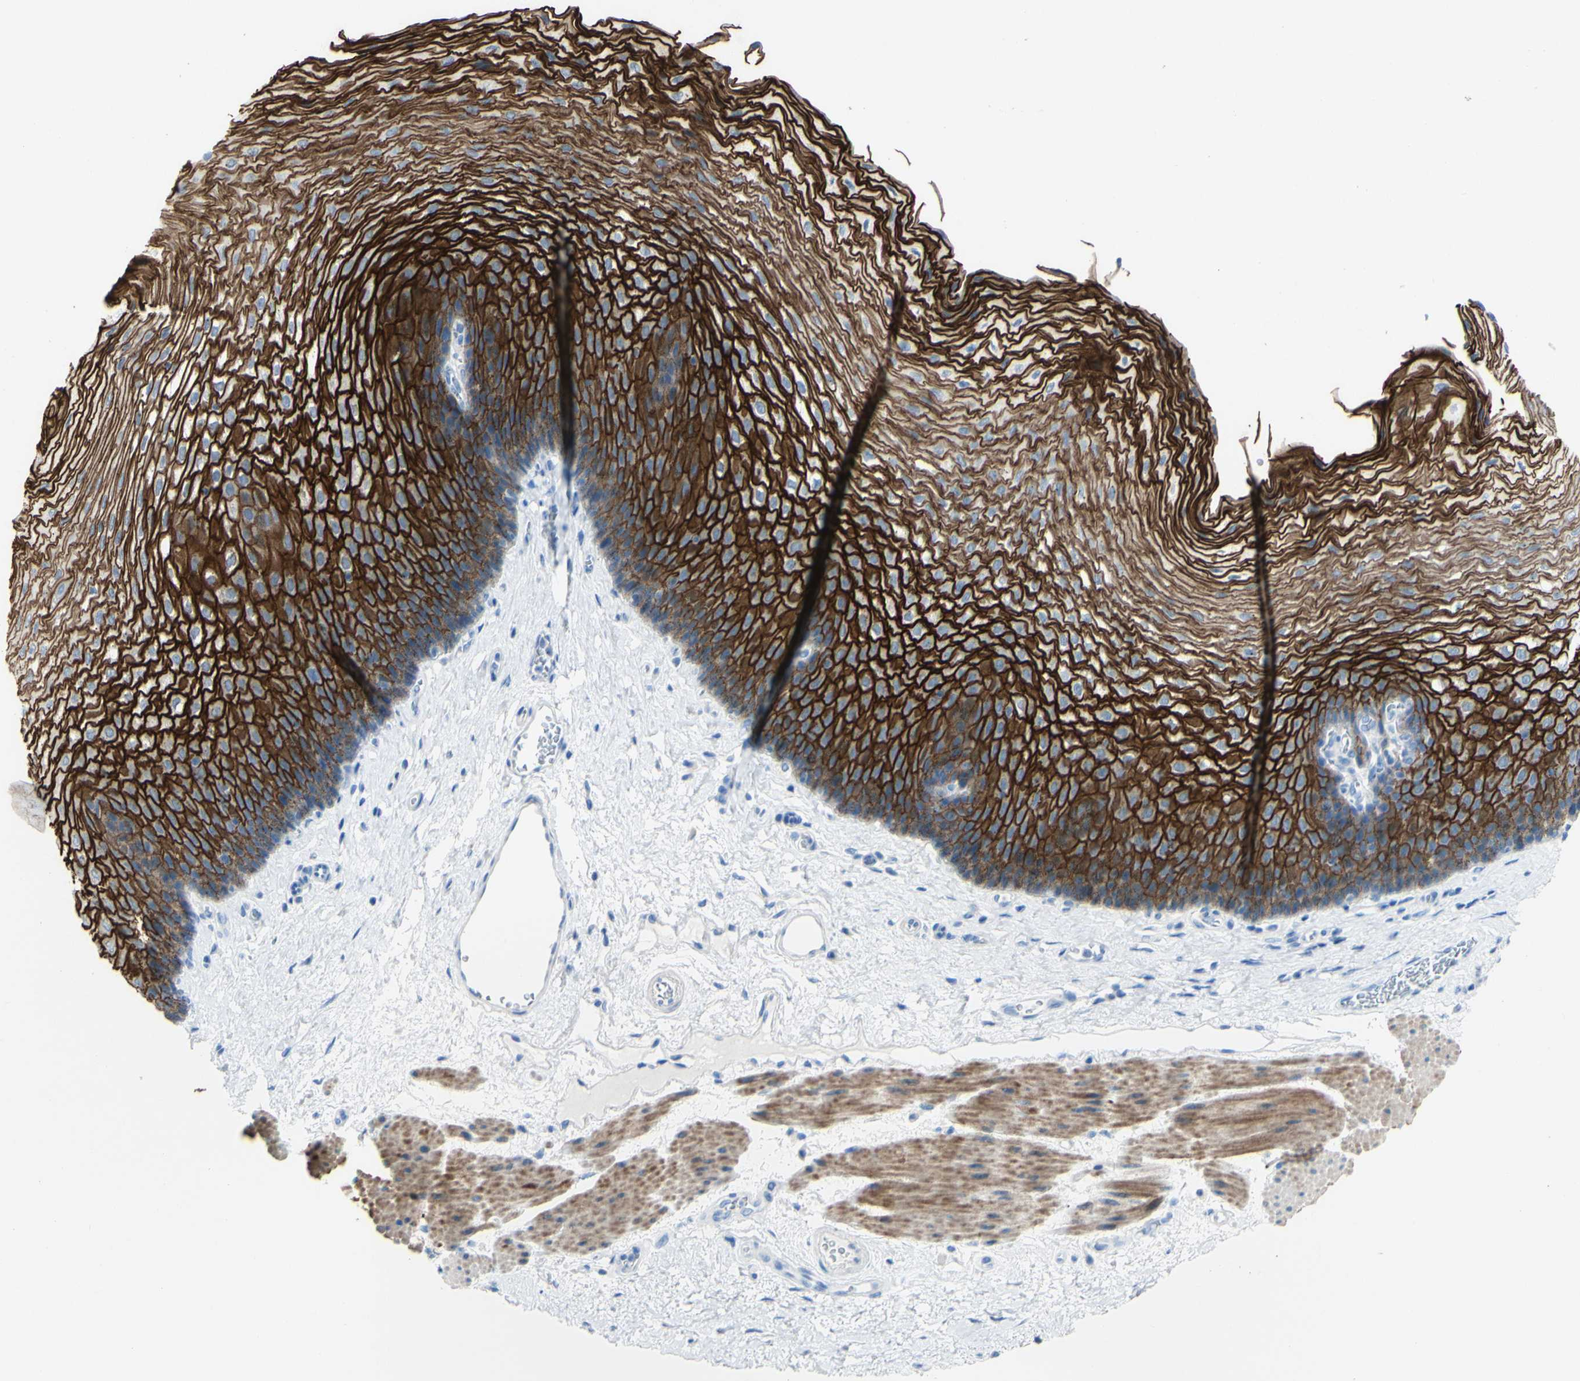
{"staining": {"intensity": "strong", "quantity": ">75%", "location": "cytoplasmic/membranous"}, "tissue": "esophagus", "cell_type": "Squamous epithelial cells", "image_type": "normal", "snomed": [{"axis": "morphology", "description": "Normal tissue, NOS"}, {"axis": "topography", "description": "Esophagus"}], "caption": "IHC (DAB) staining of normal human esophagus exhibits strong cytoplasmic/membranous protein positivity in approximately >75% of squamous epithelial cells. (Brightfield microscopy of DAB IHC at high magnification).", "gene": "DSC2", "patient": {"sex": "female", "age": 72}}